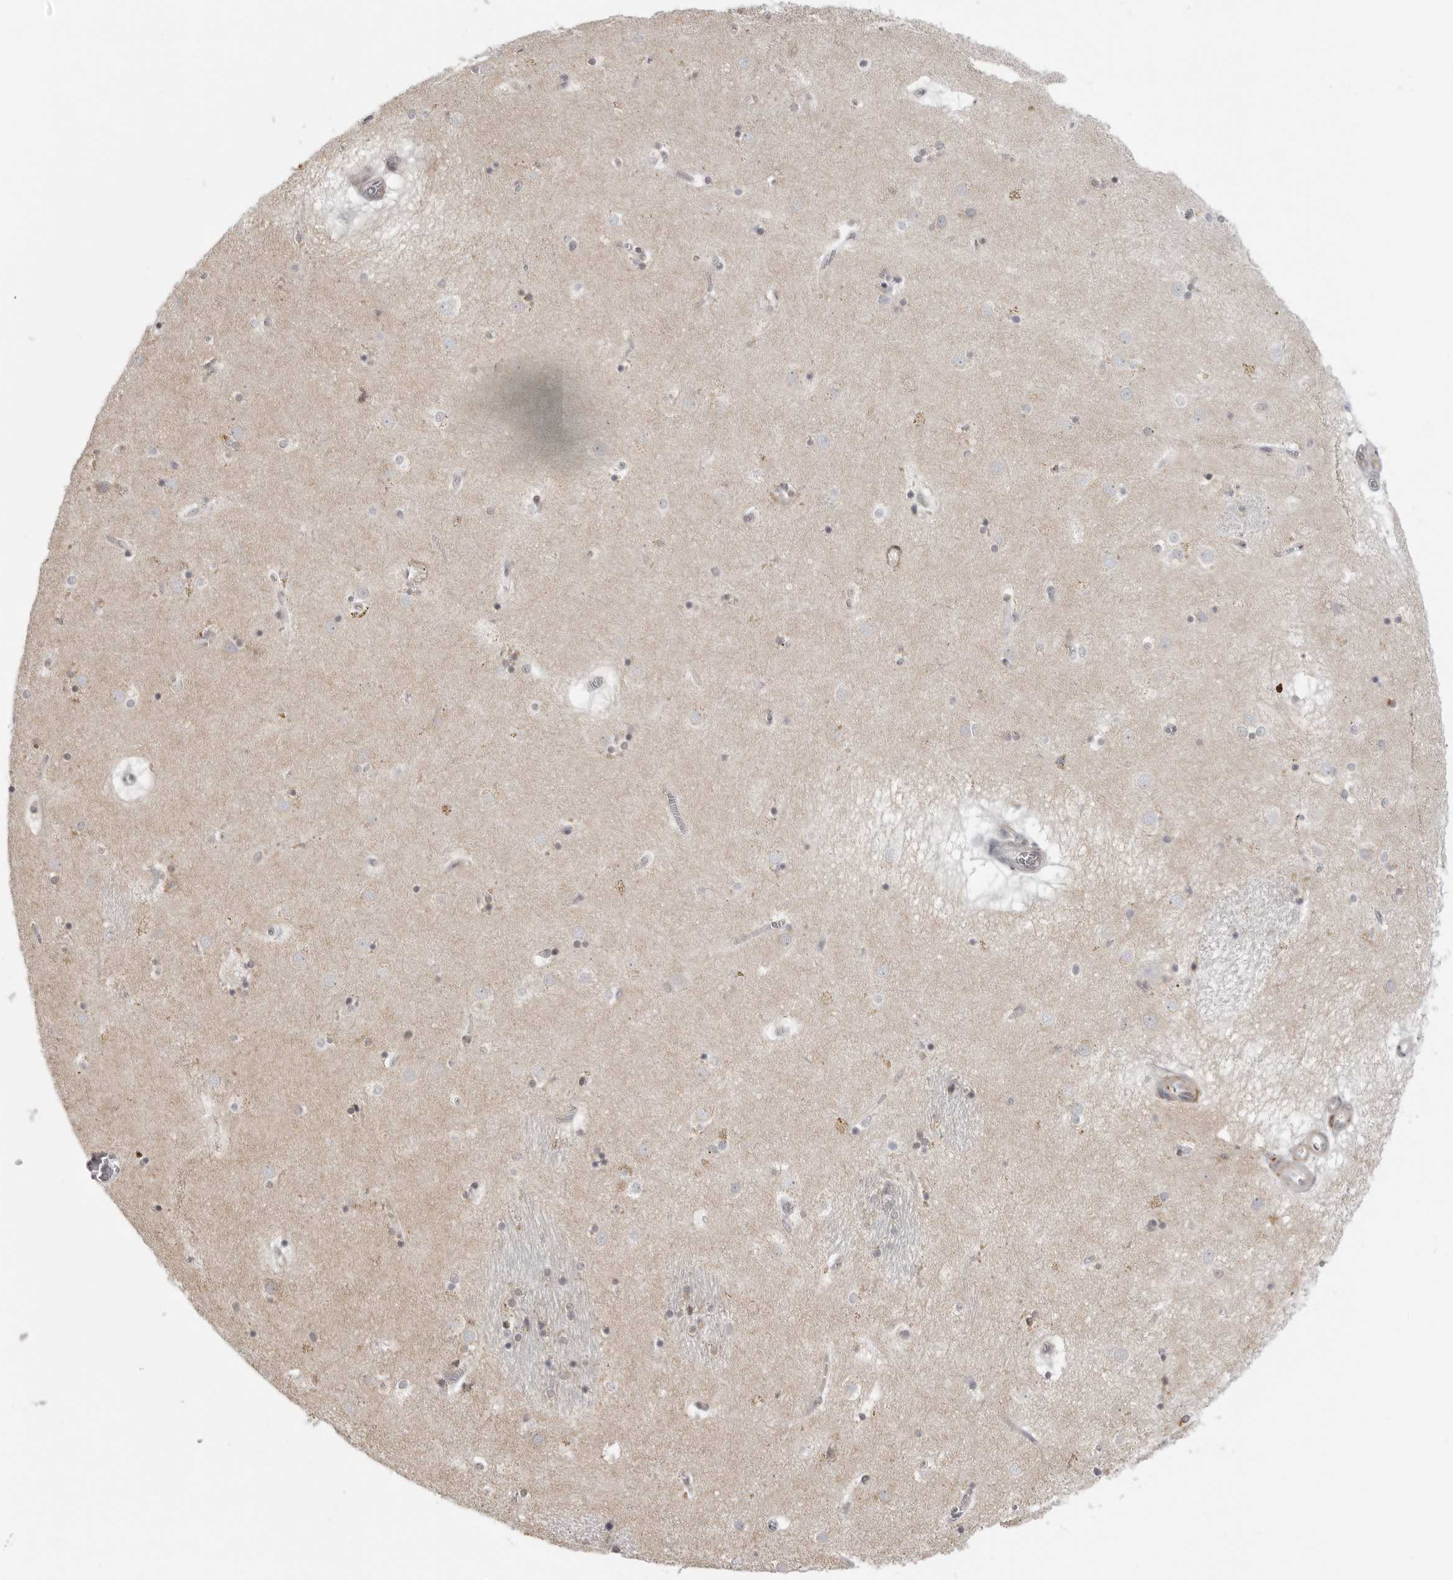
{"staining": {"intensity": "moderate", "quantity": "<25%", "location": "cytoplasmic/membranous"}, "tissue": "caudate", "cell_type": "Glial cells", "image_type": "normal", "snomed": [{"axis": "morphology", "description": "Normal tissue, NOS"}, {"axis": "topography", "description": "Lateral ventricle wall"}], "caption": "A low amount of moderate cytoplasmic/membranous expression is seen in about <25% of glial cells in unremarkable caudate.", "gene": "MAP7D1", "patient": {"sex": "male", "age": 70}}